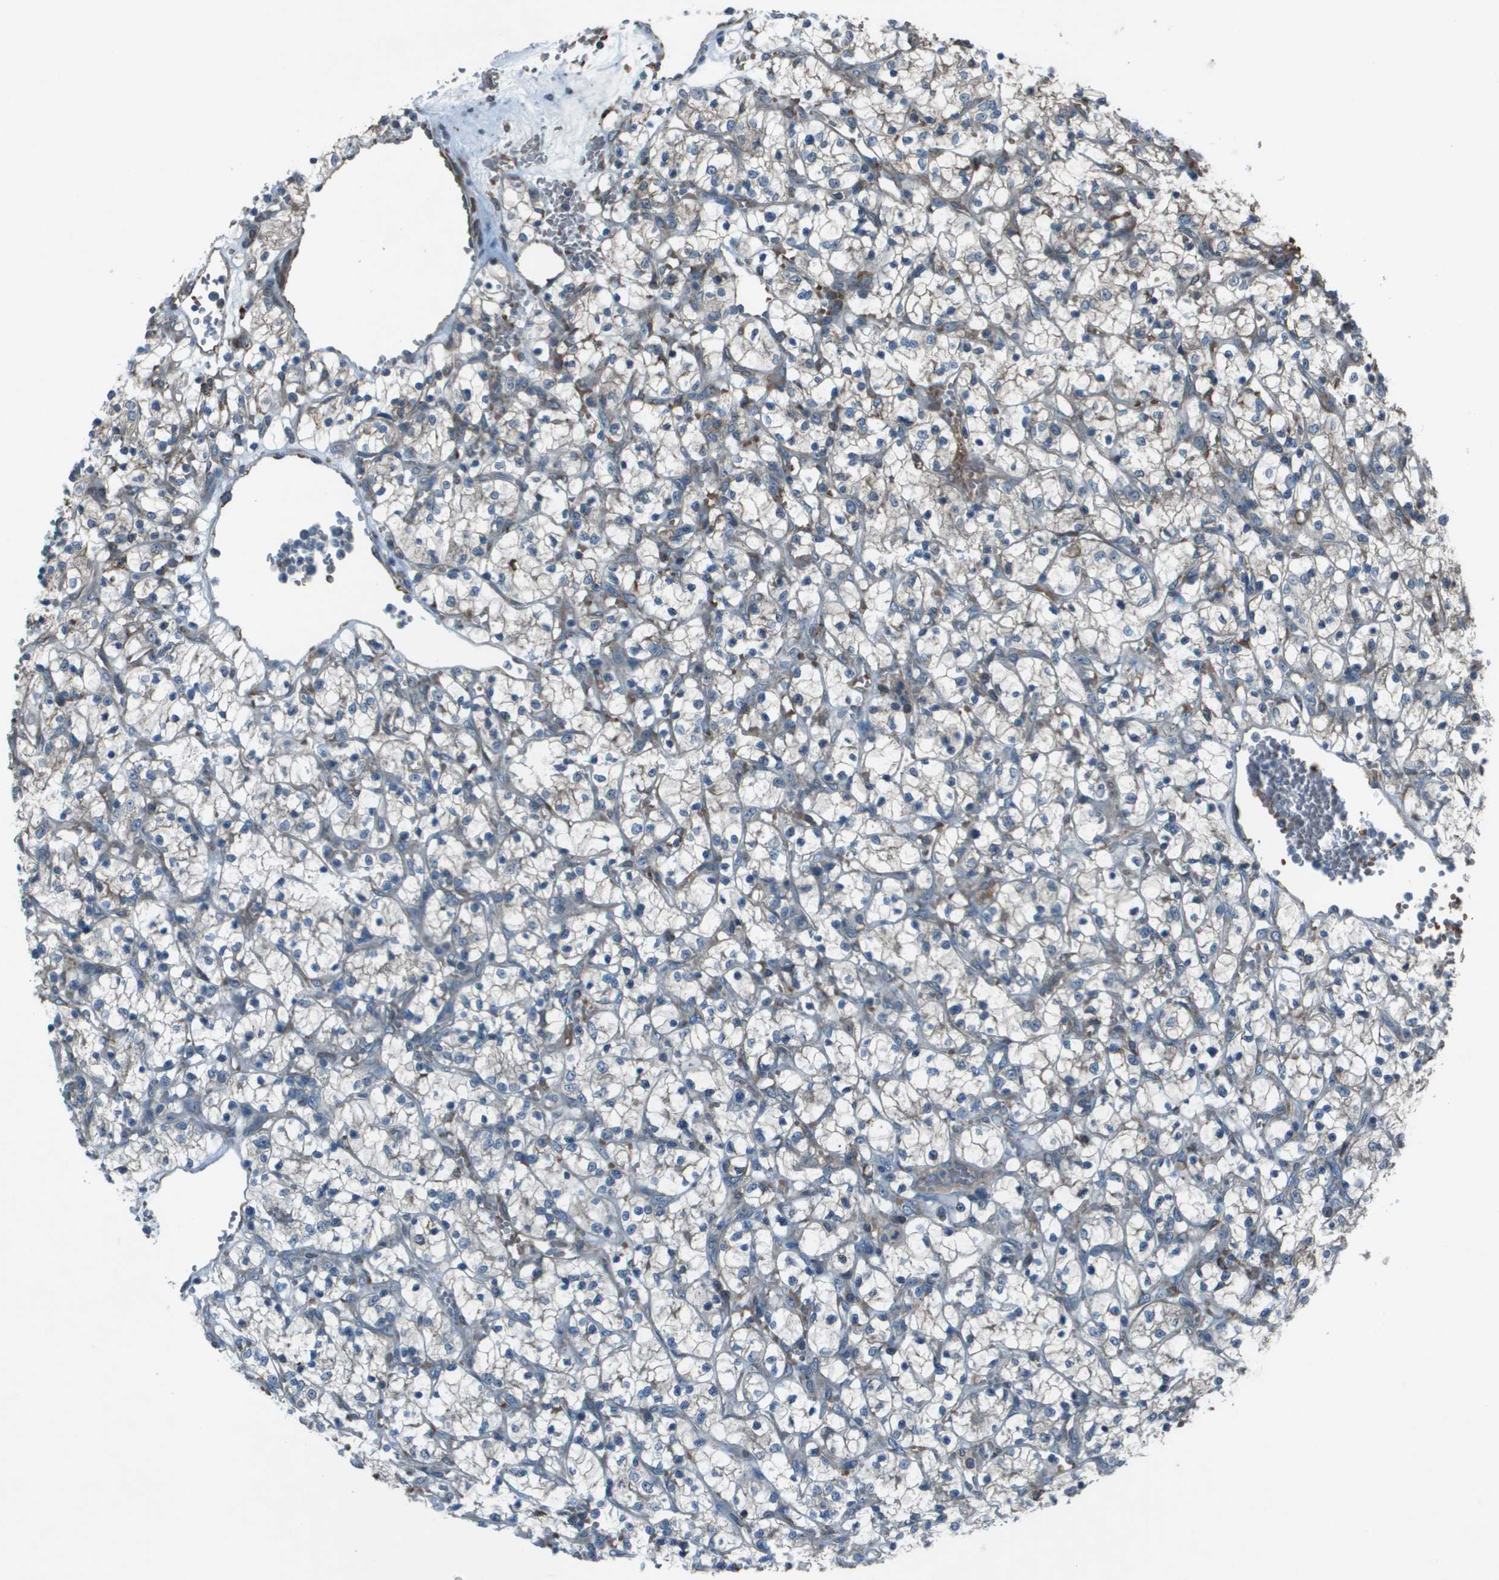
{"staining": {"intensity": "negative", "quantity": "none", "location": "none"}, "tissue": "renal cancer", "cell_type": "Tumor cells", "image_type": "cancer", "snomed": [{"axis": "morphology", "description": "Adenocarcinoma, NOS"}, {"axis": "topography", "description": "Kidney"}], "caption": "DAB immunohistochemical staining of renal cancer (adenocarcinoma) reveals no significant staining in tumor cells.", "gene": "UTS2", "patient": {"sex": "female", "age": 69}}